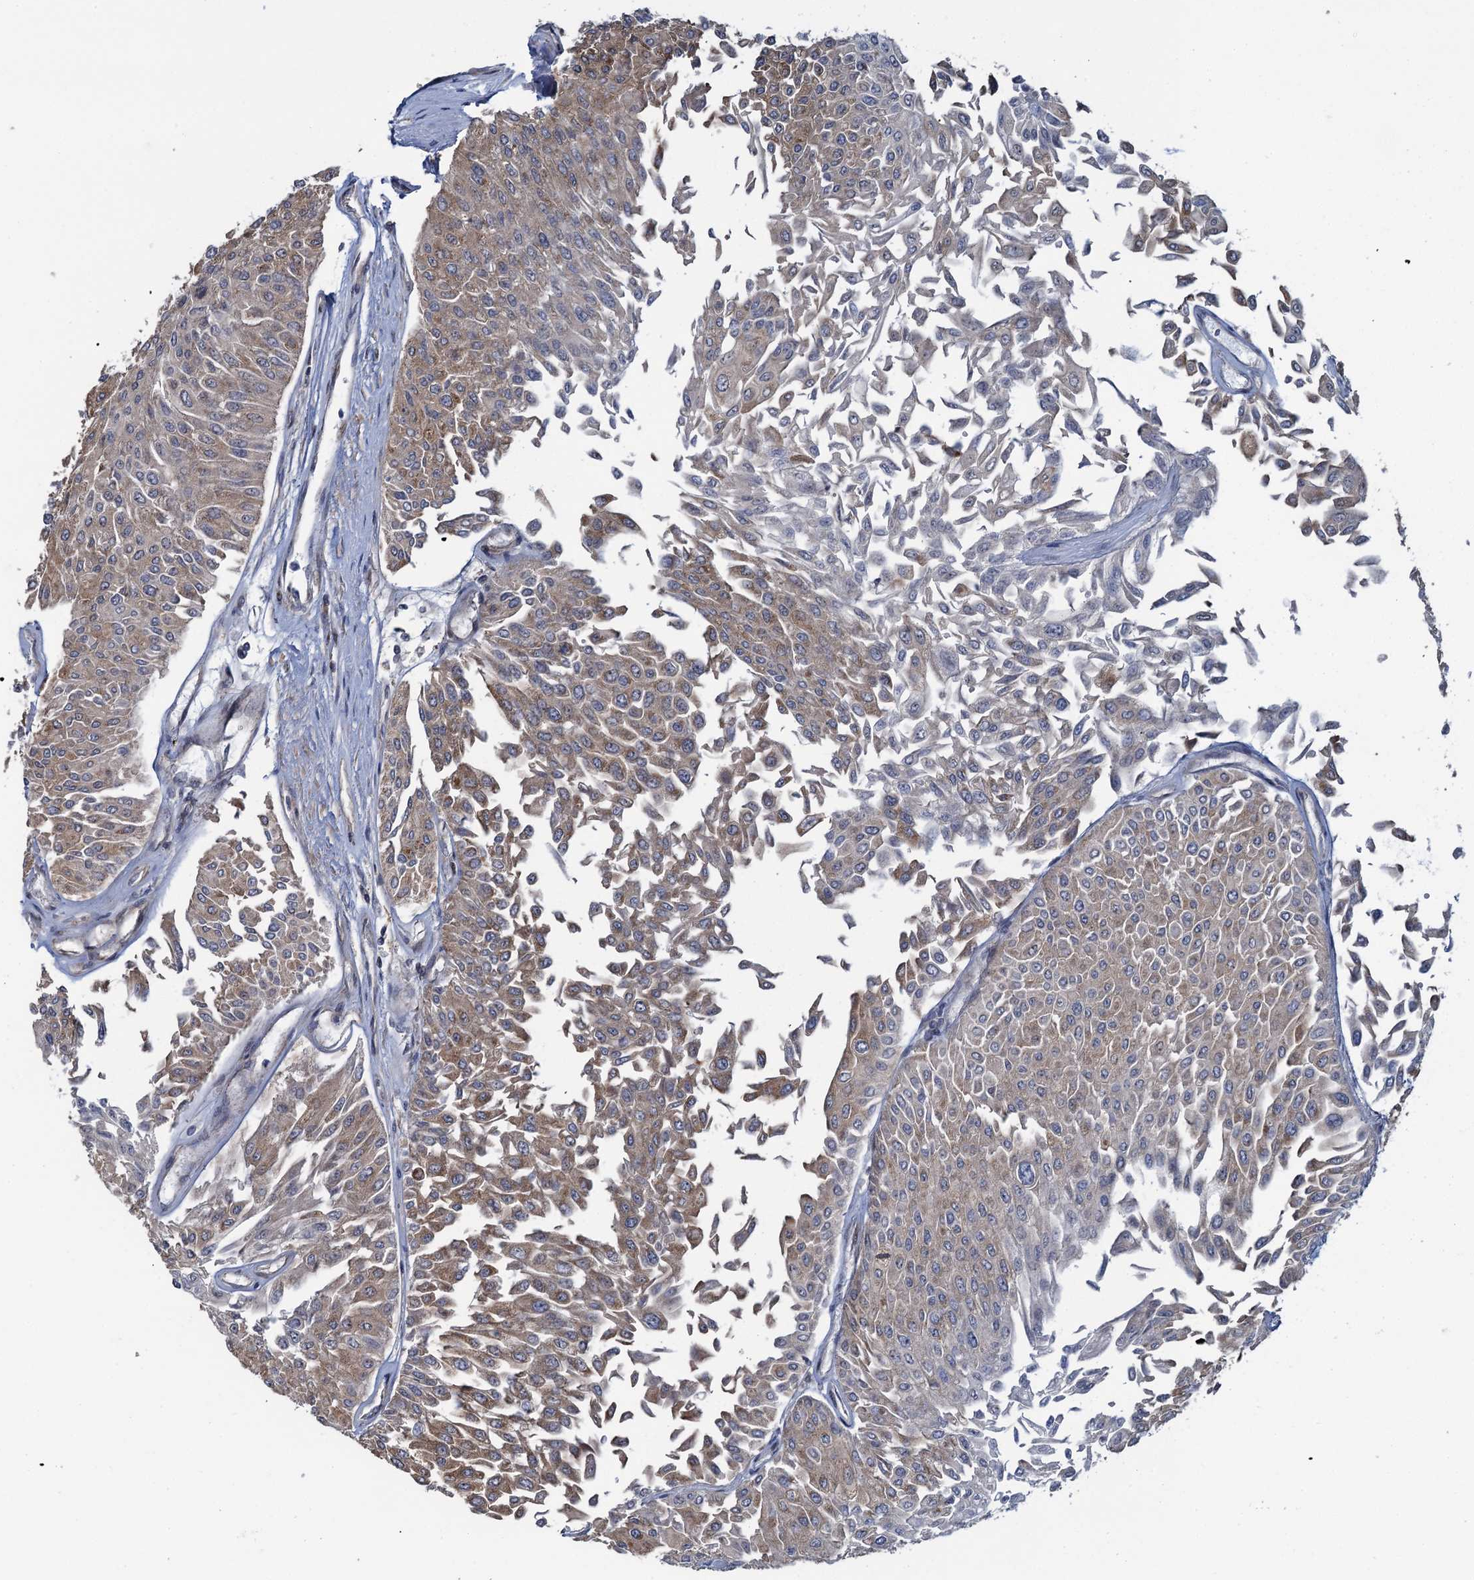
{"staining": {"intensity": "weak", "quantity": "25%-75%", "location": "cytoplasmic/membranous"}, "tissue": "urothelial cancer", "cell_type": "Tumor cells", "image_type": "cancer", "snomed": [{"axis": "morphology", "description": "Urothelial carcinoma, Low grade"}, {"axis": "topography", "description": "Urinary bladder"}], "caption": "Urothelial carcinoma (low-grade) was stained to show a protein in brown. There is low levels of weak cytoplasmic/membranous staining in about 25%-75% of tumor cells.", "gene": "CCDC102A", "patient": {"sex": "male", "age": 67}}